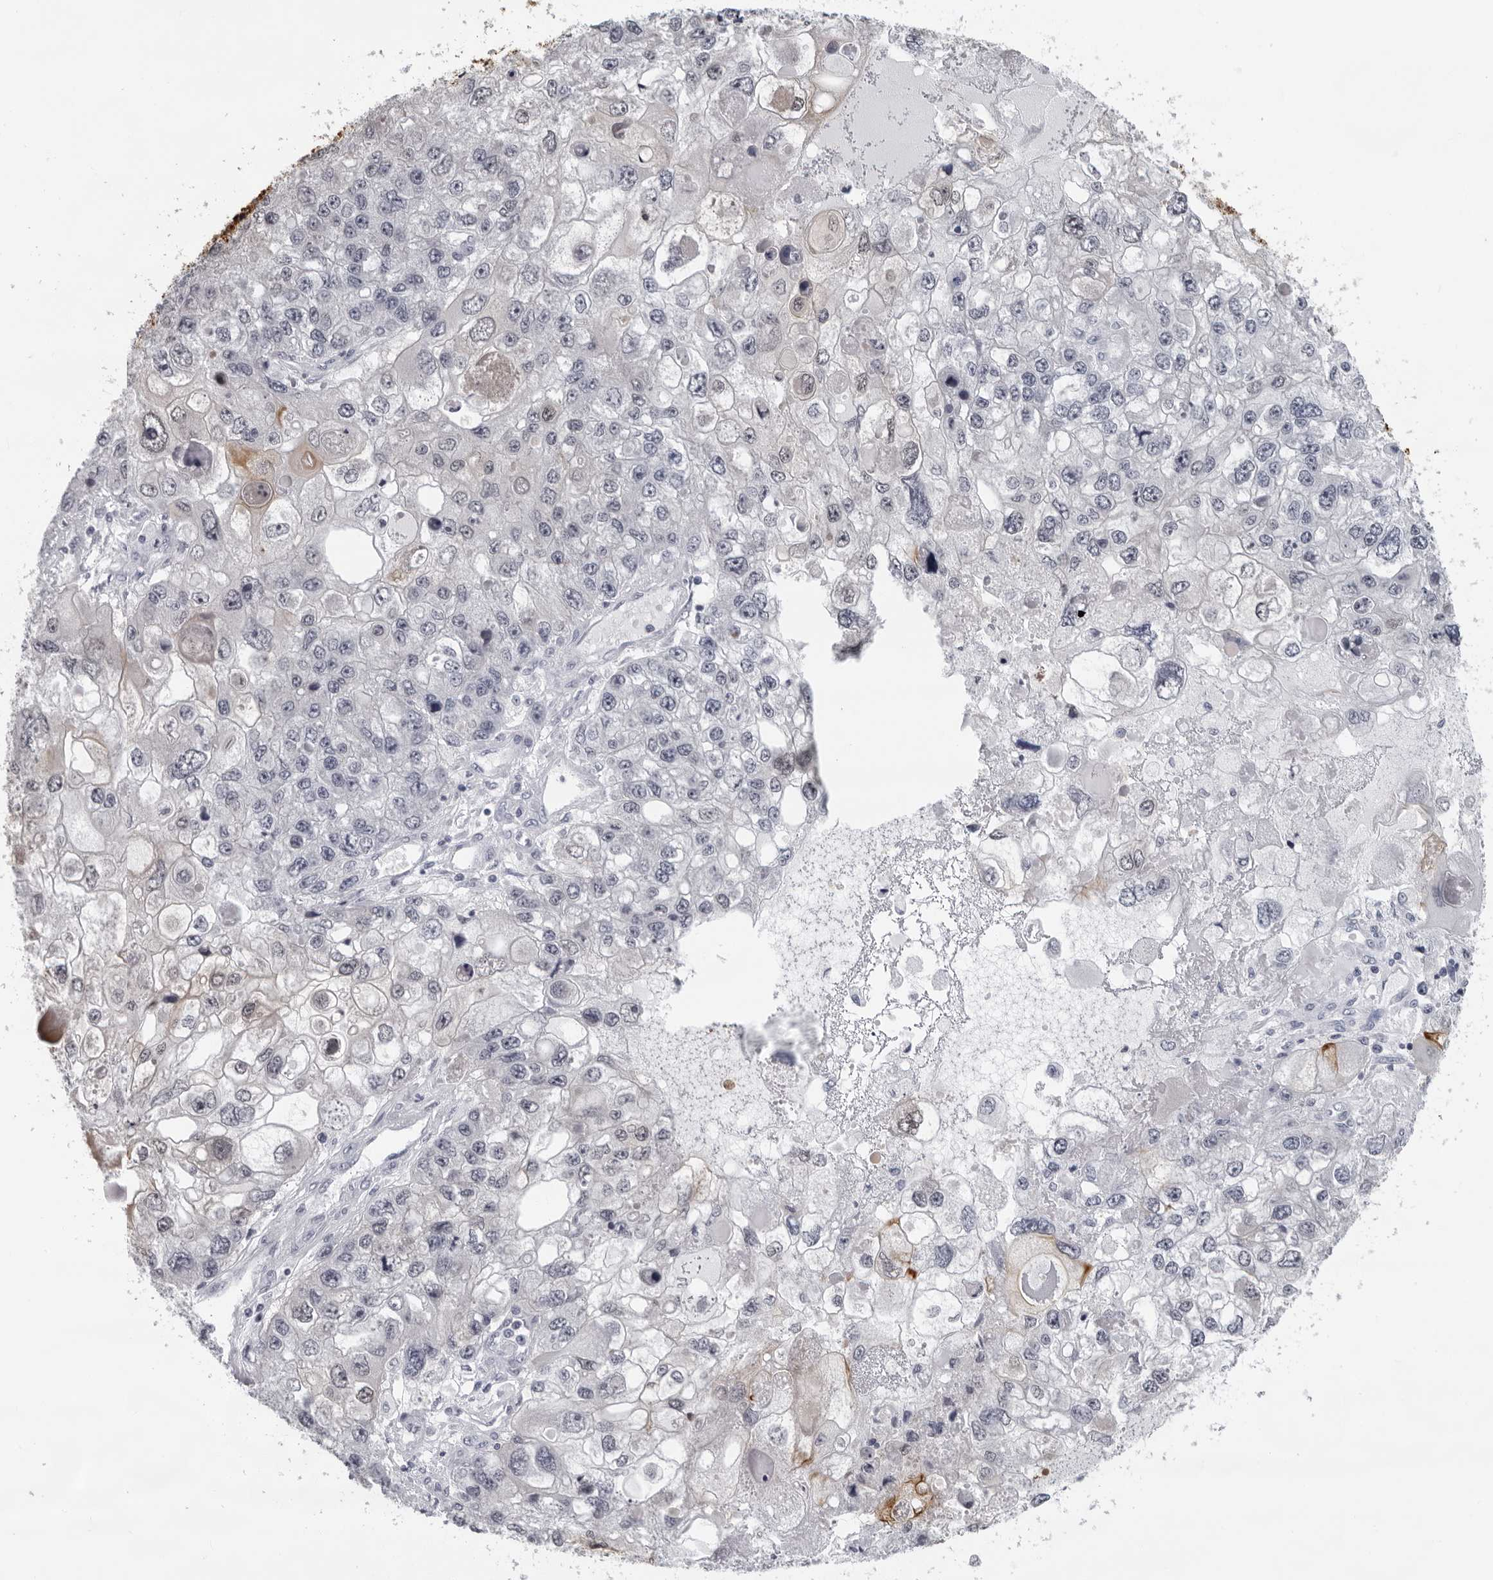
{"staining": {"intensity": "strong", "quantity": "<25%", "location": "cytoplasmic/membranous"}, "tissue": "endometrial cancer", "cell_type": "Tumor cells", "image_type": "cancer", "snomed": [{"axis": "morphology", "description": "Adenocarcinoma, NOS"}, {"axis": "topography", "description": "Endometrium"}], "caption": "Immunohistochemistry (IHC) photomicrograph of neoplastic tissue: human endometrial adenocarcinoma stained using immunohistochemistry displays medium levels of strong protein expression localized specifically in the cytoplasmic/membranous of tumor cells, appearing as a cytoplasmic/membranous brown color.", "gene": "CCDC28B", "patient": {"sex": "female", "age": 49}}